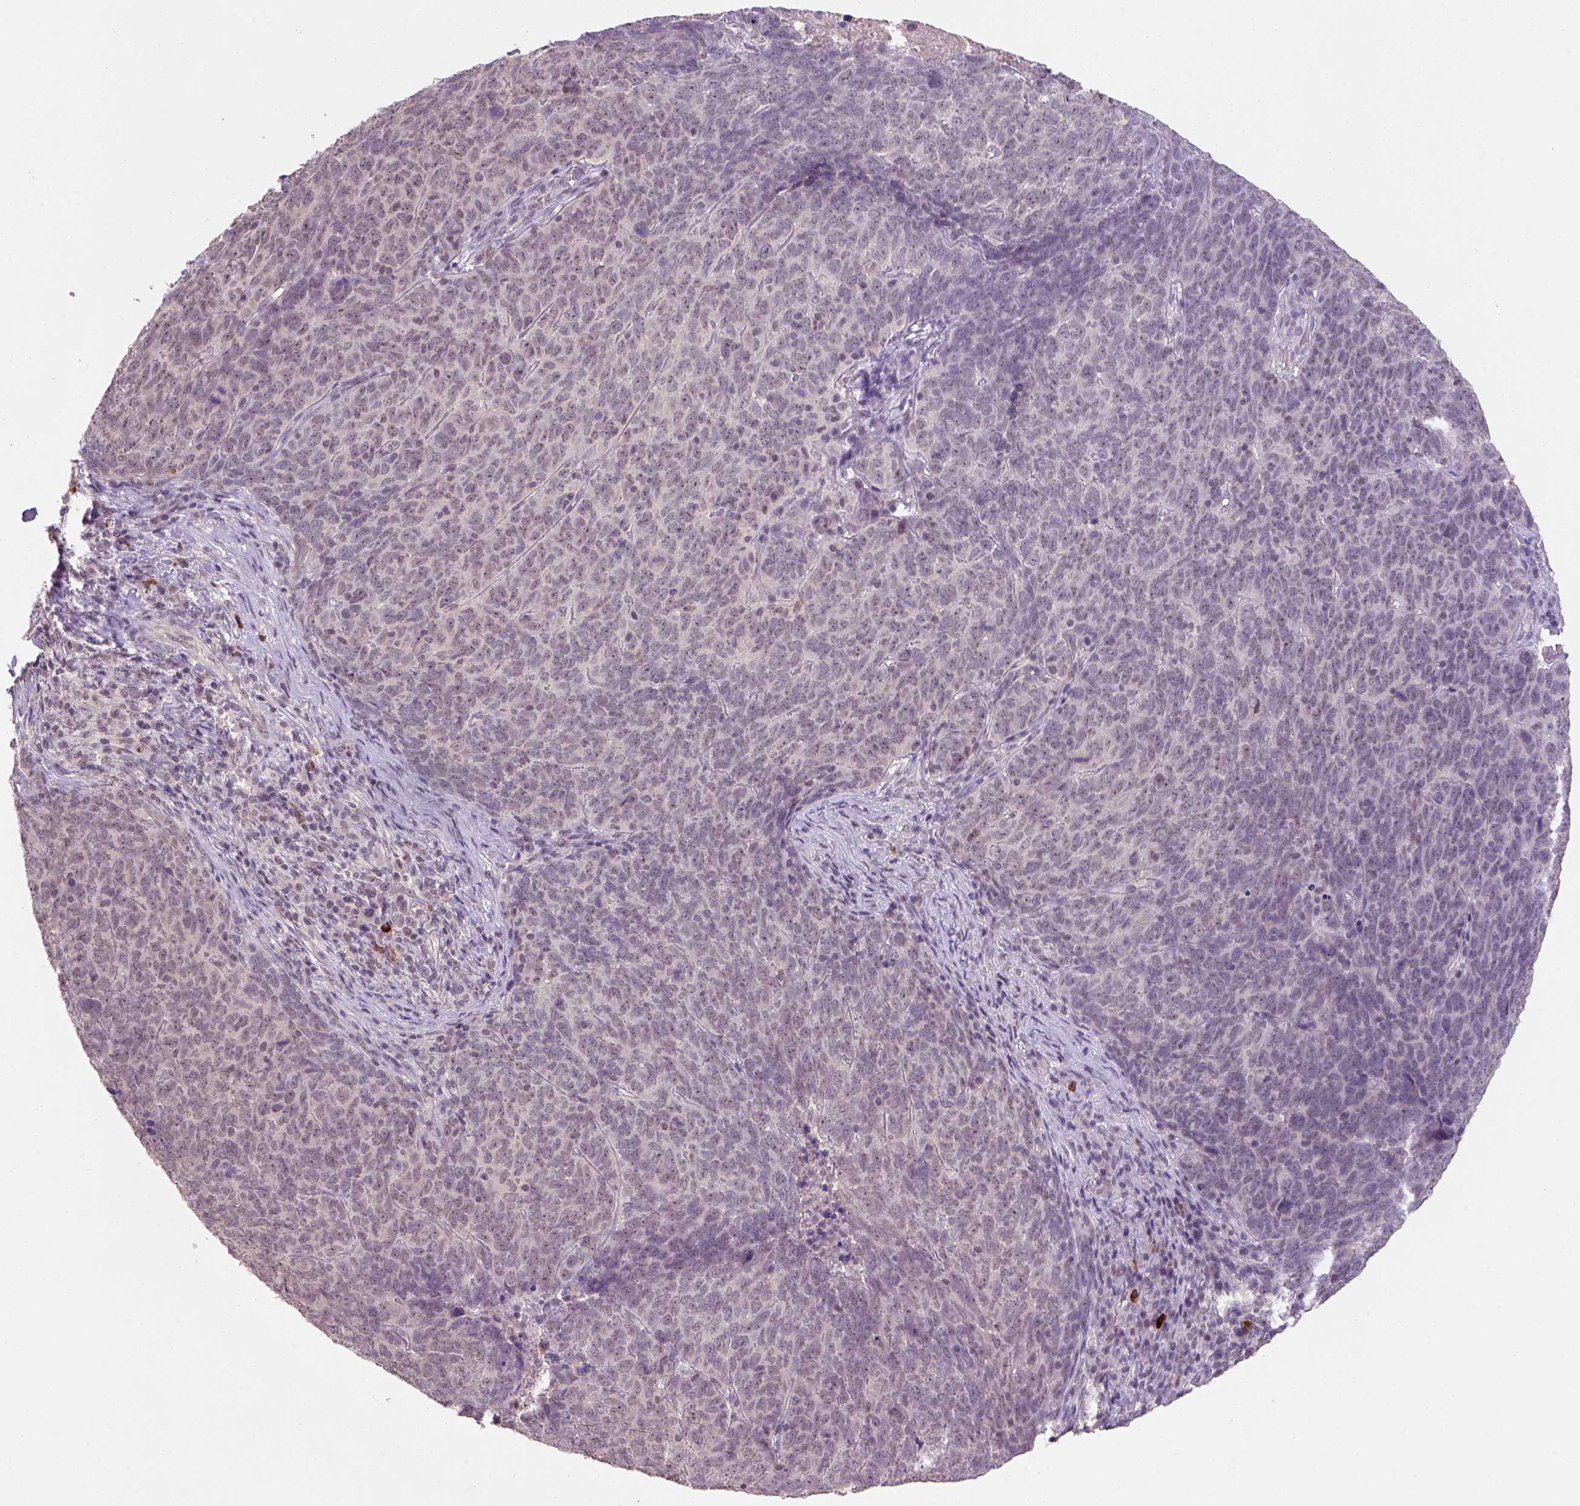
{"staining": {"intensity": "weak", "quantity": ">75%", "location": "cytoplasmic/membranous,nuclear"}, "tissue": "skin cancer", "cell_type": "Tumor cells", "image_type": "cancer", "snomed": [{"axis": "morphology", "description": "Squamous cell carcinoma, NOS"}, {"axis": "topography", "description": "Skin"}, {"axis": "topography", "description": "Anal"}], "caption": "Human skin squamous cell carcinoma stained with a brown dye exhibits weak cytoplasmic/membranous and nuclear positive expression in about >75% of tumor cells.", "gene": "SCML4", "patient": {"sex": "female", "age": 51}}